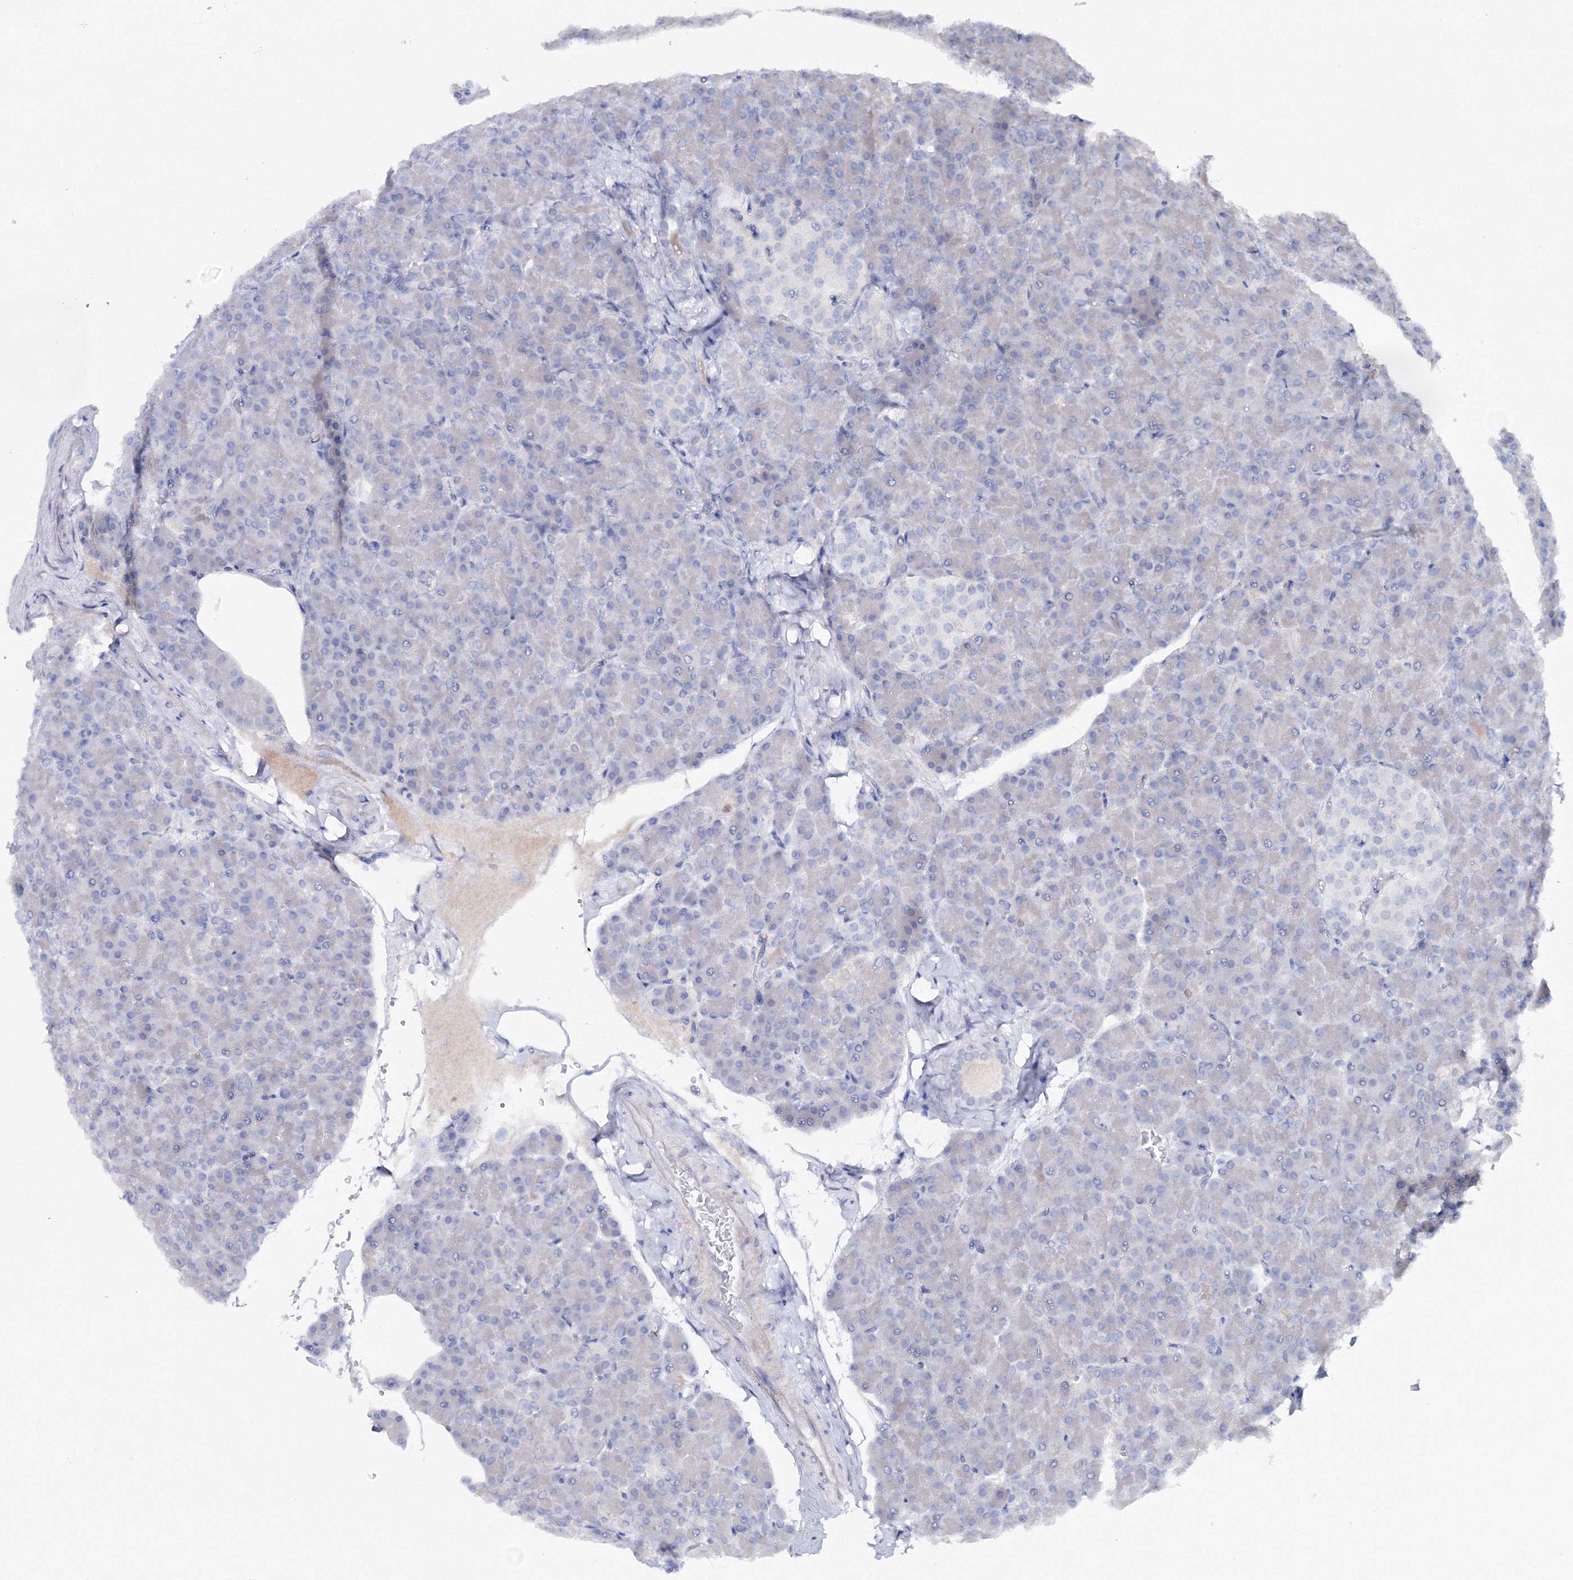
{"staining": {"intensity": "negative", "quantity": "none", "location": "none"}, "tissue": "pancreas", "cell_type": "Exocrine glandular cells", "image_type": "normal", "snomed": [{"axis": "morphology", "description": "Normal tissue, NOS"}, {"axis": "topography", "description": "Pancreas"}], "caption": "IHC image of benign pancreas stained for a protein (brown), which shows no positivity in exocrine glandular cells. Nuclei are stained in blue.", "gene": "GCKR", "patient": {"sex": "female", "age": 43}}